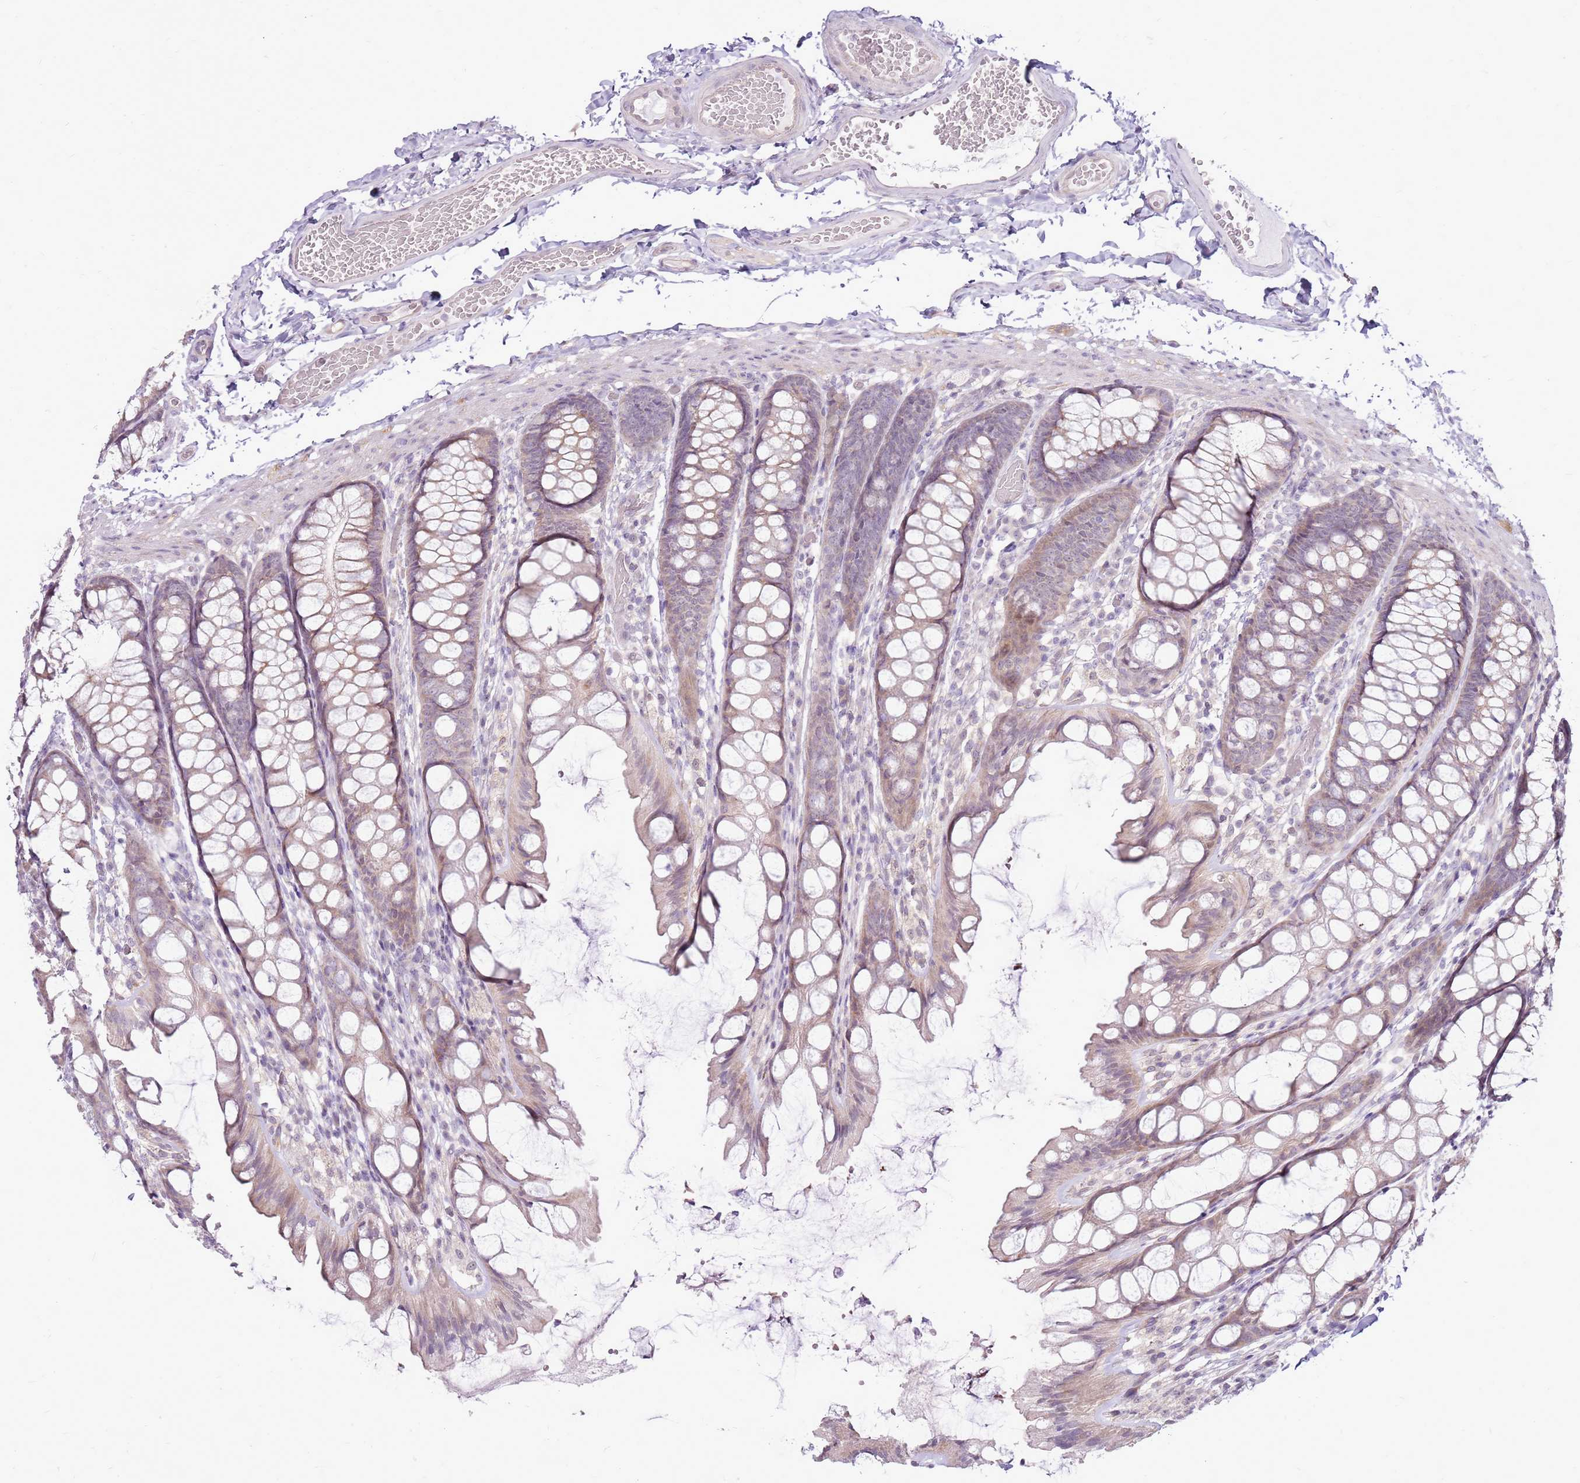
{"staining": {"intensity": "negative", "quantity": "none", "location": "none"}, "tissue": "colon", "cell_type": "Endothelial cells", "image_type": "normal", "snomed": [{"axis": "morphology", "description": "Normal tissue, NOS"}, {"axis": "topography", "description": "Colon"}], "caption": "Immunohistochemistry (IHC) micrograph of benign colon stained for a protein (brown), which shows no staining in endothelial cells. The staining was performed using DAB to visualize the protein expression in brown, while the nuclei were stained in blue with hematoxylin (Magnification: 20x).", "gene": "UGGT2", "patient": {"sex": "male", "age": 47}}